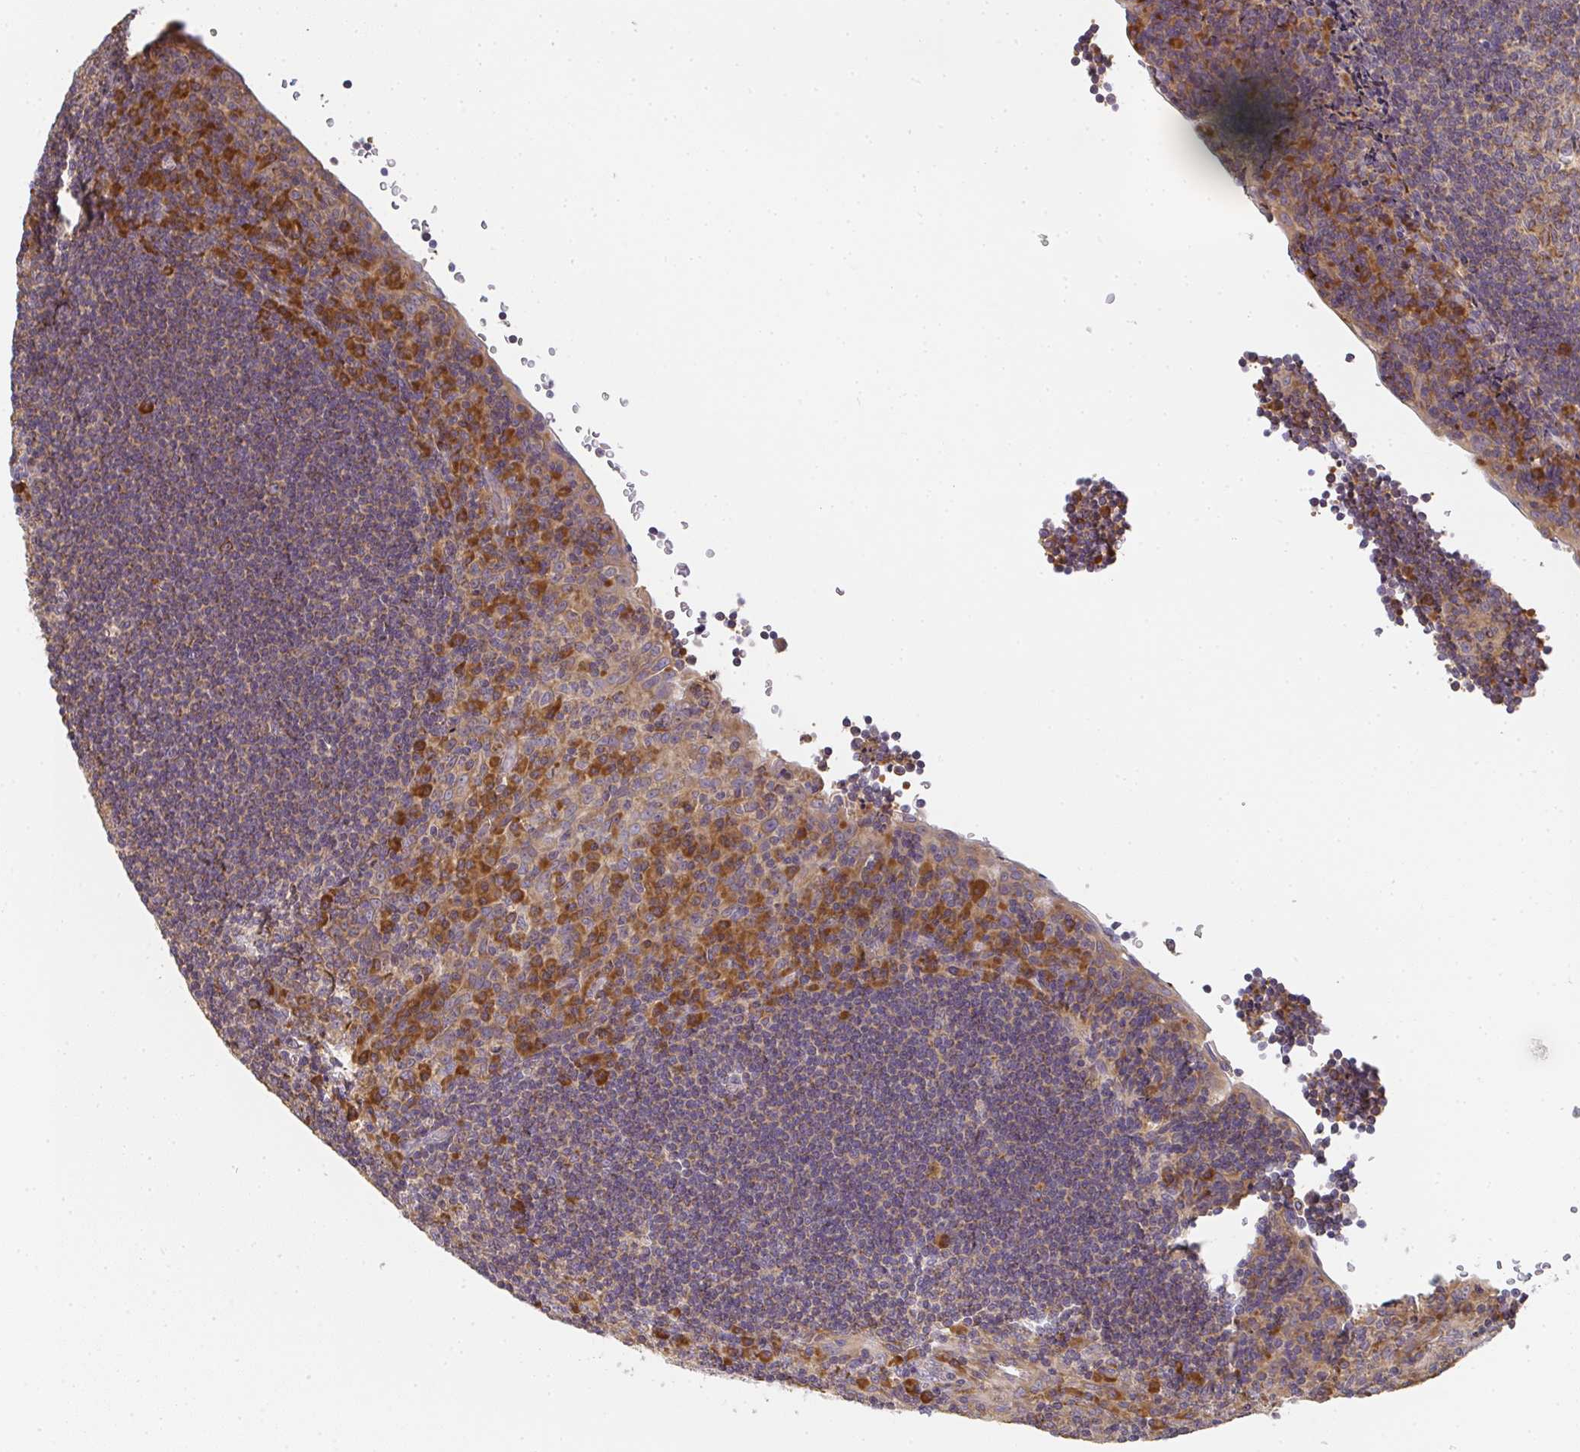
{"staining": {"intensity": "strong", "quantity": "<25%", "location": "cytoplasmic/membranous"}, "tissue": "tonsil", "cell_type": "Germinal center cells", "image_type": "normal", "snomed": [{"axis": "morphology", "description": "Normal tissue, NOS"}, {"axis": "topography", "description": "Tonsil"}], "caption": "Brown immunohistochemical staining in unremarkable human tonsil displays strong cytoplasmic/membranous positivity in about <25% of germinal center cells. (DAB (3,3'-diaminobenzidine) IHC with brightfield microscopy, high magnification).", "gene": "SLC35B3", "patient": {"sex": "male", "age": 17}}